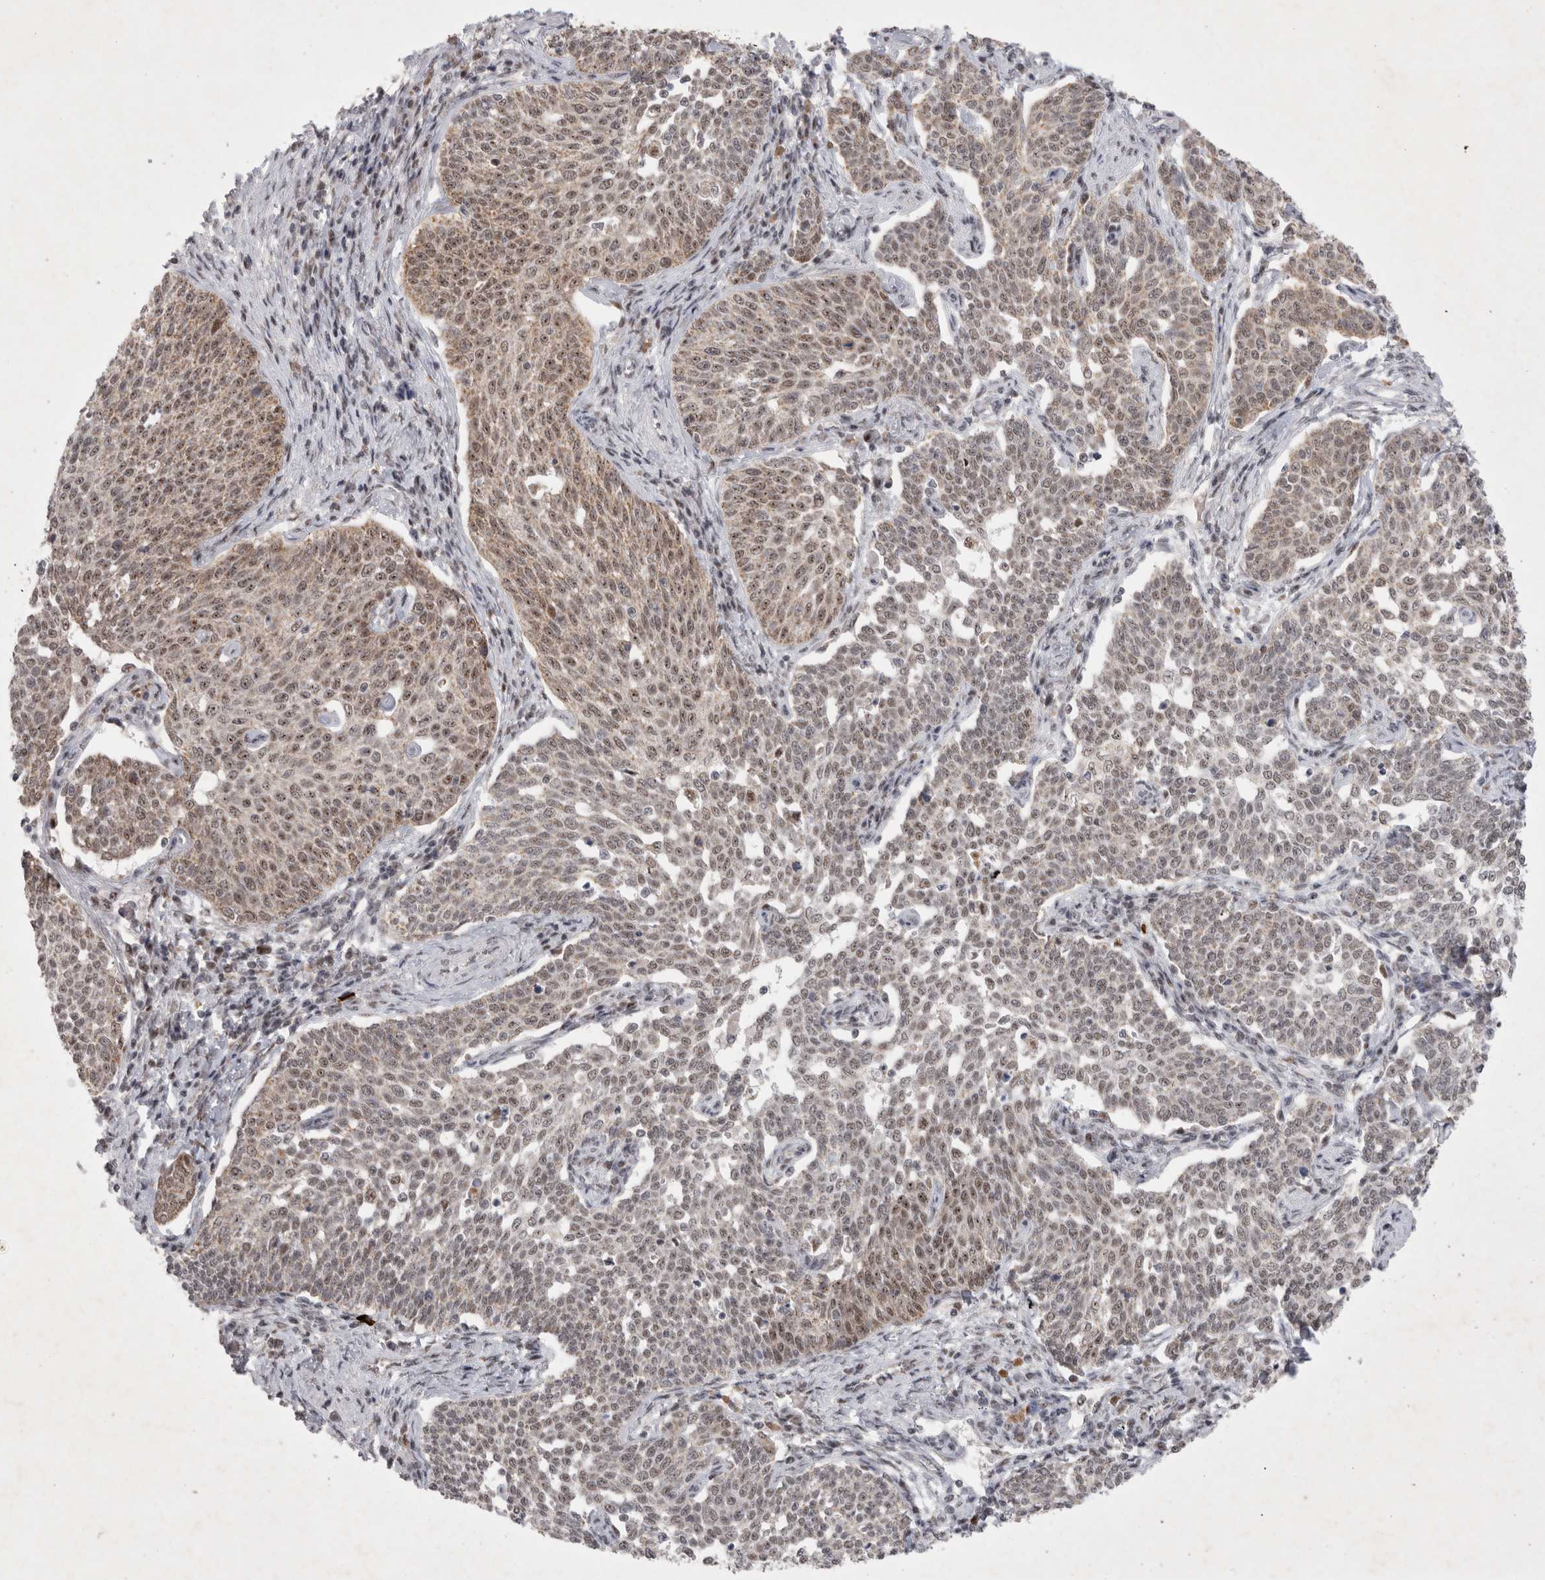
{"staining": {"intensity": "weak", "quantity": ">75%", "location": "nuclear"}, "tissue": "cervical cancer", "cell_type": "Tumor cells", "image_type": "cancer", "snomed": [{"axis": "morphology", "description": "Squamous cell carcinoma, NOS"}, {"axis": "topography", "description": "Cervix"}], "caption": "A micrograph showing weak nuclear expression in about >75% of tumor cells in cervical squamous cell carcinoma, as visualized by brown immunohistochemical staining.", "gene": "MRPL37", "patient": {"sex": "female", "age": 34}}